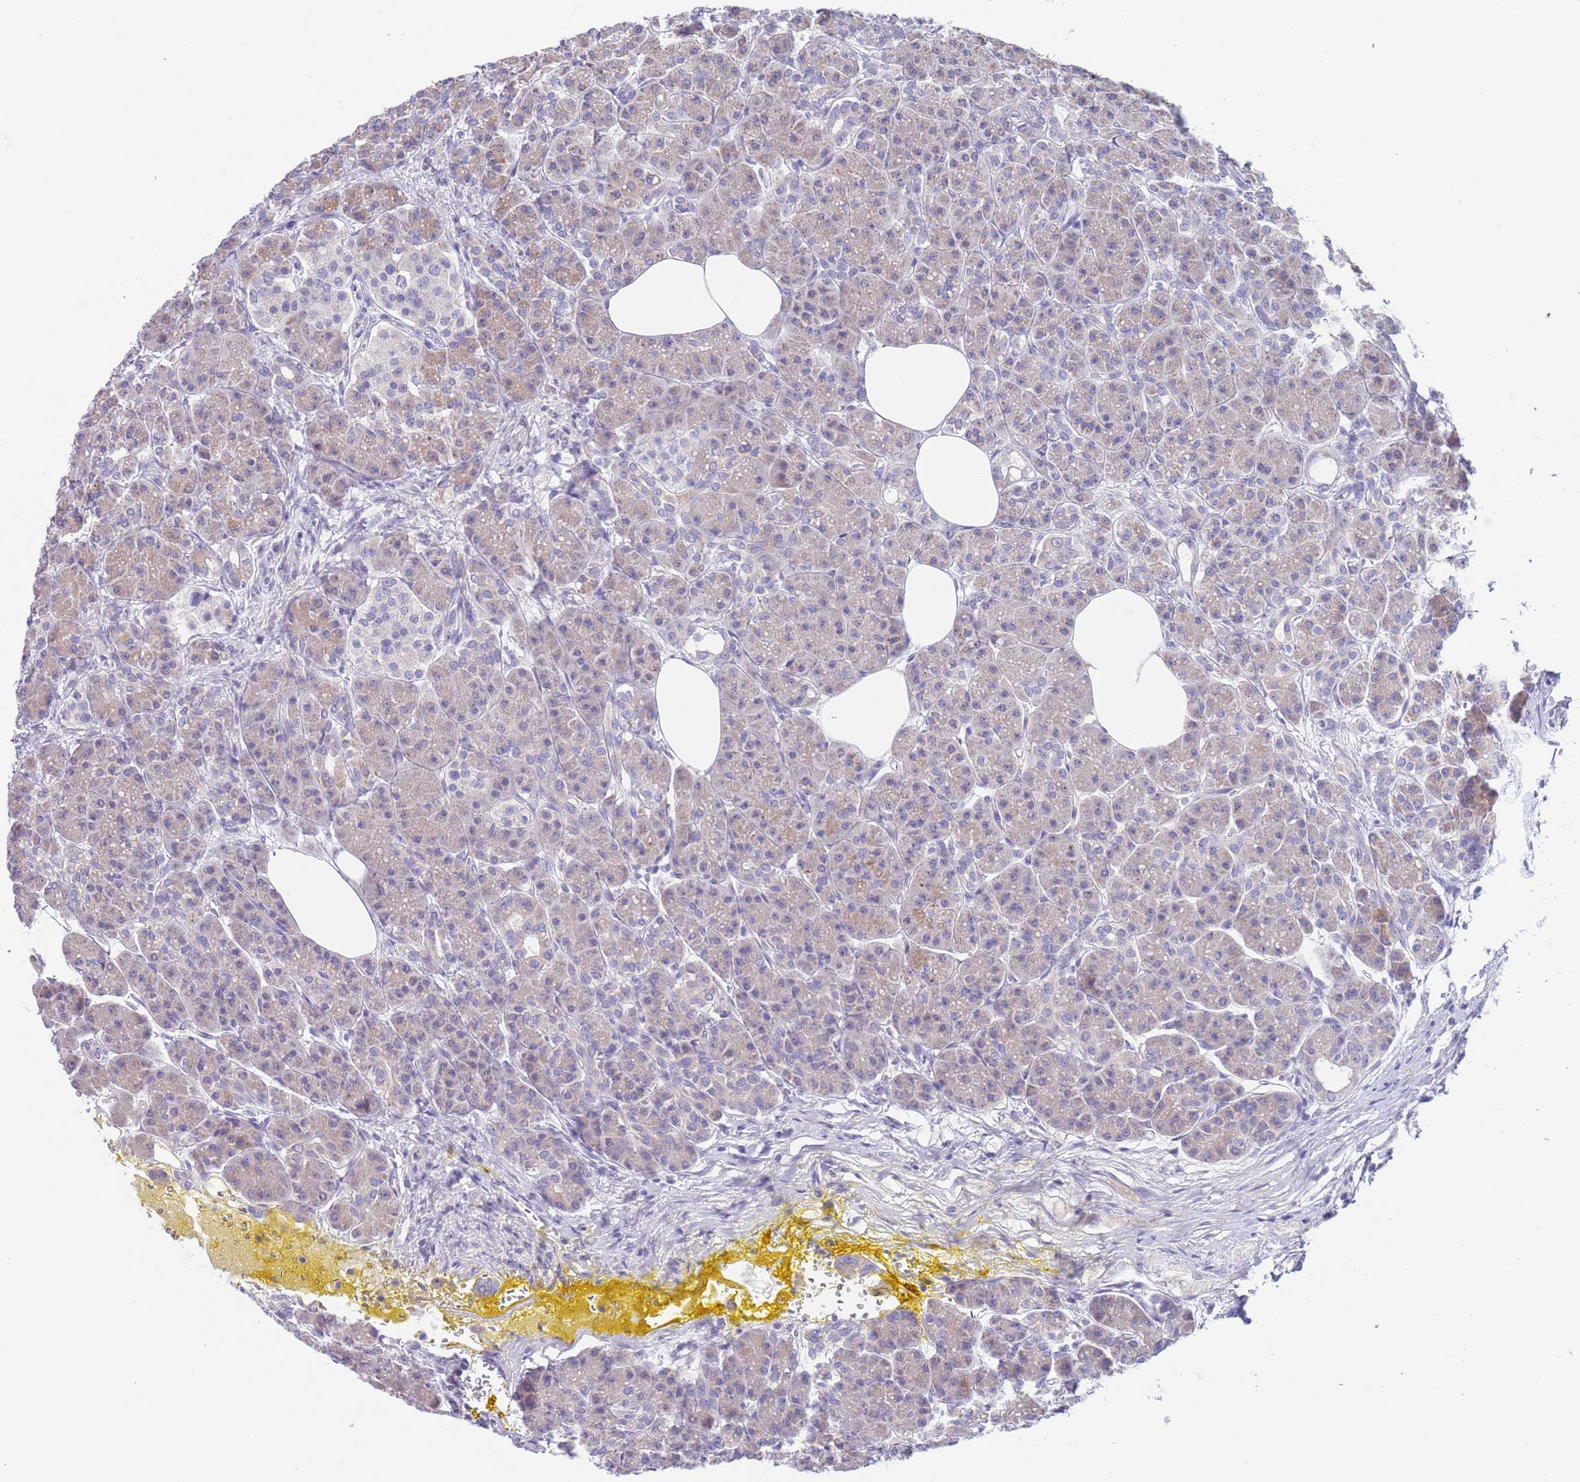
{"staining": {"intensity": "weak", "quantity": "25%-75%", "location": "cytoplasmic/membranous"}, "tissue": "pancreas", "cell_type": "Exocrine glandular cells", "image_type": "normal", "snomed": [{"axis": "morphology", "description": "Normal tissue, NOS"}, {"axis": "topography", "description": "Pancreas"}], "caption": "Immunohistochemistry histopathology image of benign human pancreas stained for a protein (brown), which shows low levels of weak cytoplasmic/membranous positivity in about 25%-75% of exocrine glandular cells.", "gene": "SPIRE2", "patient": {"sex": "male", "age": 63}}